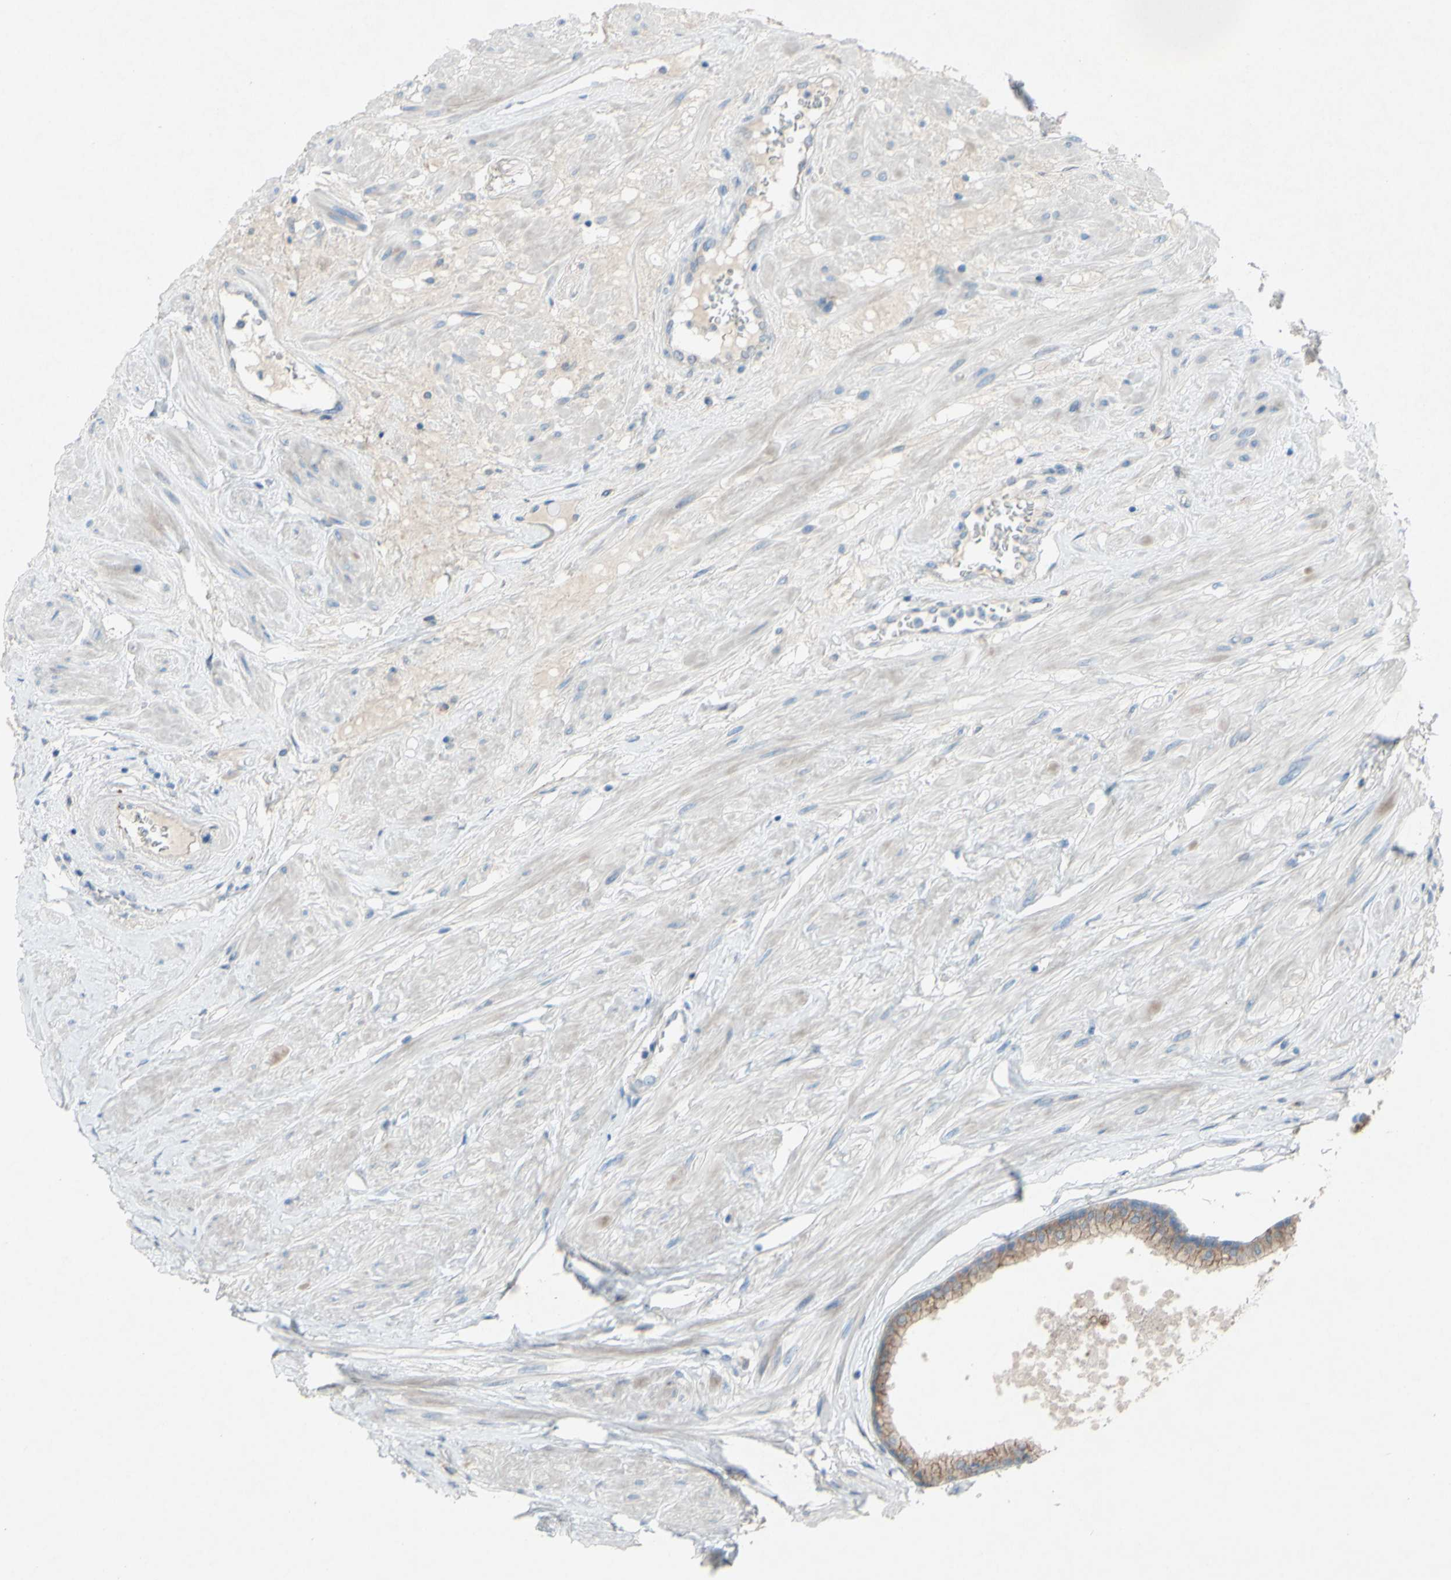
{"staining": {"intensity": "moderate", "quantity": "25%-75%", "location": "cytoplasmic/membranous"}, "tissue": "prostate", "cell_type": "Glandular cells", "image_type": "normal", "snomed": [{"axis": "morphology", "description": "Normal tissue, NOS"}, {"axis": "topography", "description": "Prostate"}, {"axis": "topography", "description": "Seminal veicle"}], "caption": "Protein staining of unremarkable prostate exhibits moderate cytoplasmic/membranous positivity in about 25%-75% of glandular cells.", "gene": "CDCP1", "patient": {"sex": "male", "age": 60}}